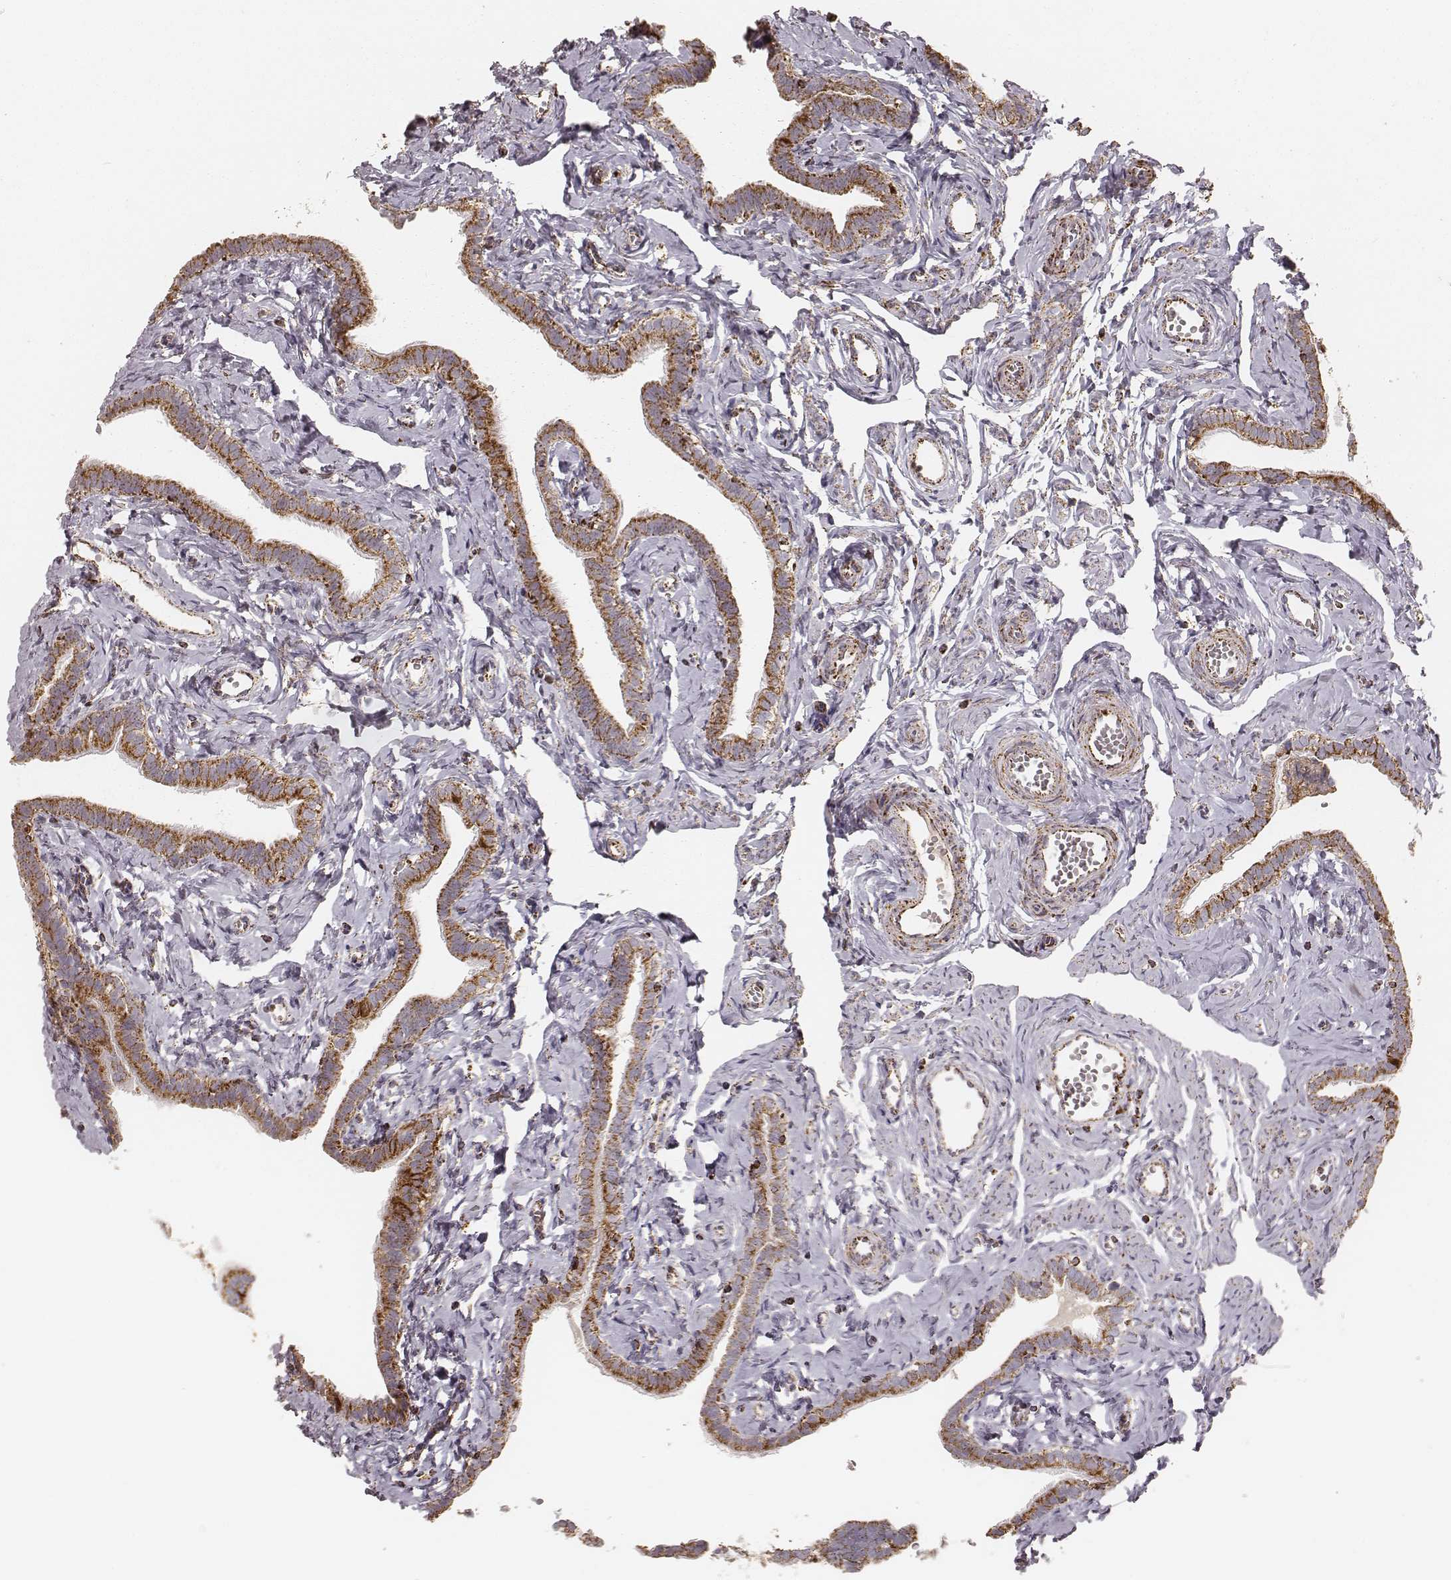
{"staining": {"intensity": "strong", "quantity": ">75%", "location": "cytoplasmic/membranous"}, "tissue": "fallopian tube", "cell_type": "Glandular cells", "image_type": "normal", "snomed": [{"axis": "morphology", "description": "Normal tissue, NOS"}, {"axis": "topography", "description": "Fallopian tube"}], "caption": "Protein staining of benign fallopian tube shows strong cytoplasmic/membranous positivity in approximately >75% of glandular cells. Nuclei are stained in blue.", "gene": "CS", "patient": {"sex": "female", "age": 41}}